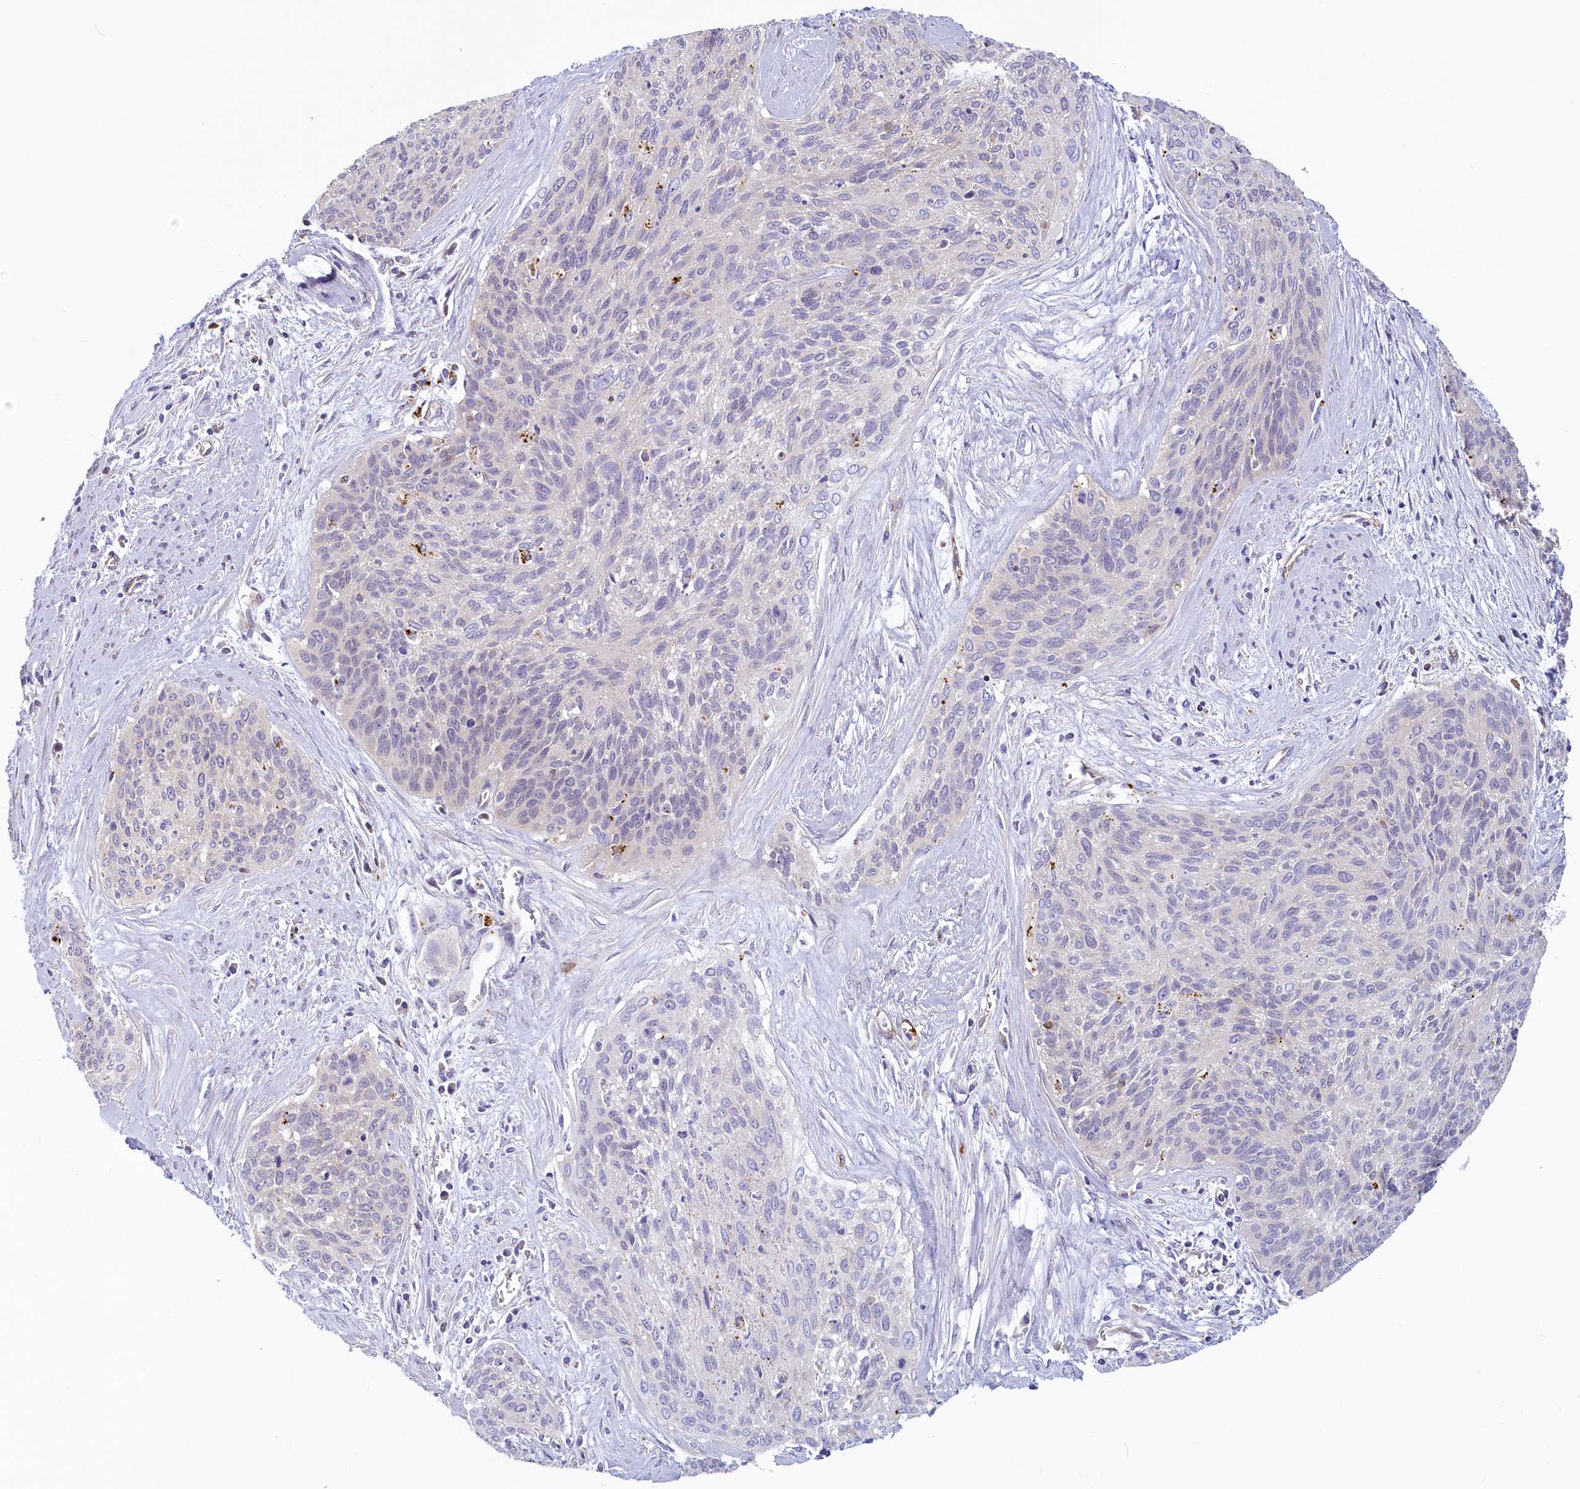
{"staining": {"intensity": "negative", "quantity": "none", "location": "none"}, "tissue": "cervical cancer", "cell_type": "Tumor cells", "image_type": "cancer", "snomed": [{"axis": "morphology", "description": "Squamous cell carcinoma, NOS"}, {"axis": "topography", "description": "Cervix"}], "caption": "Human cervical cancer stained for a protein using IHC shows no staining in tumor cells.", "gene": "LMOD3", "patient": {"sex": "female", "age": 55}}